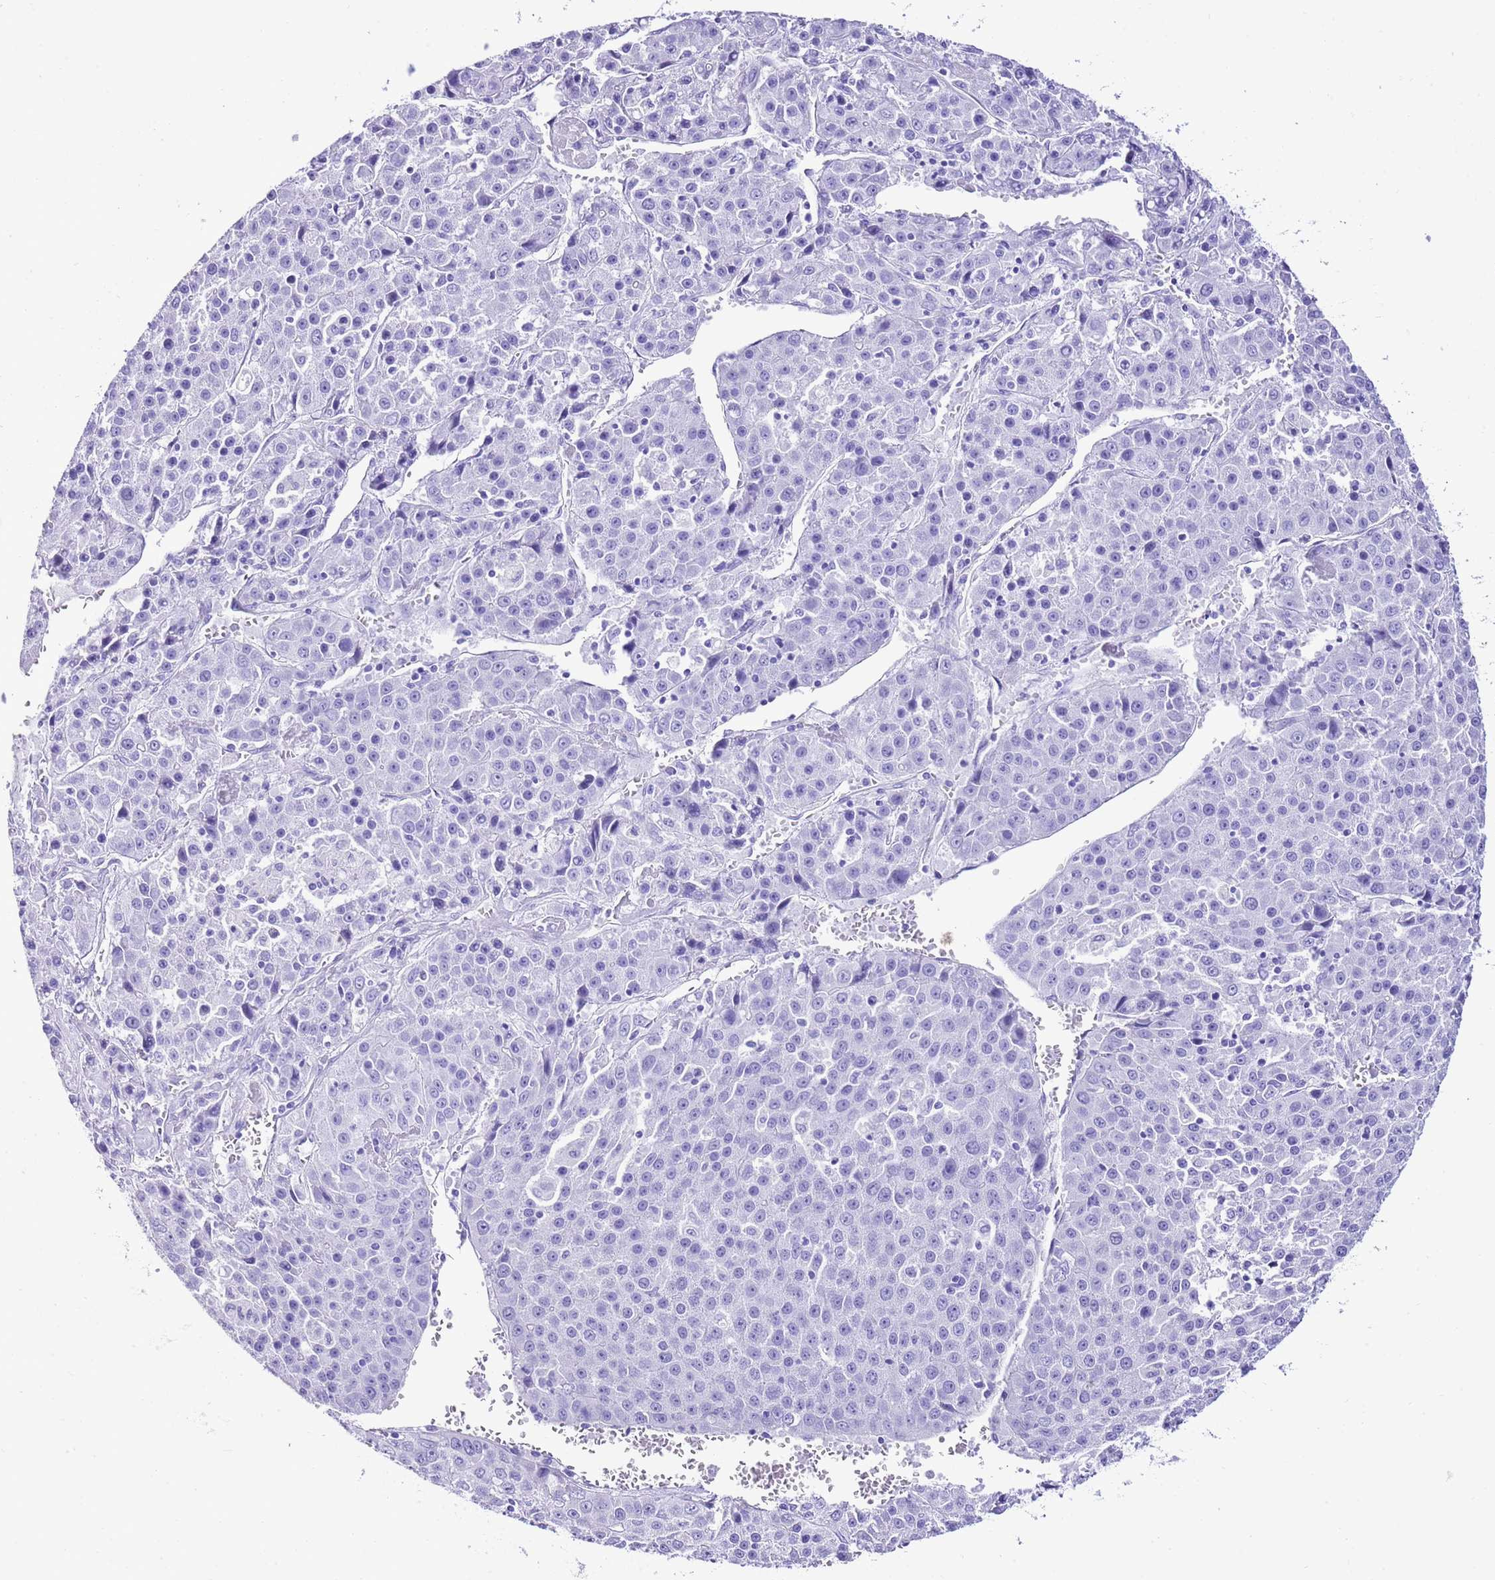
{"staining": {"intensity": "negative", "quantity": "none", "location": "none"}, "tissue": "liver cancer", "cell_type": "Tumor cells", "image_type": "cancer", "snomed": [{"axis": "morphology", "description": "Carcinoma, Hepatocellular, NOS"}, {"axis": "topography", "description": "Liver"}], "caption": "Liver cancer stained for a protein using IHC reveals no positivity tumor cells.", "gene": "KCNC1", "patient": {"sex": "female", "age": 53}}